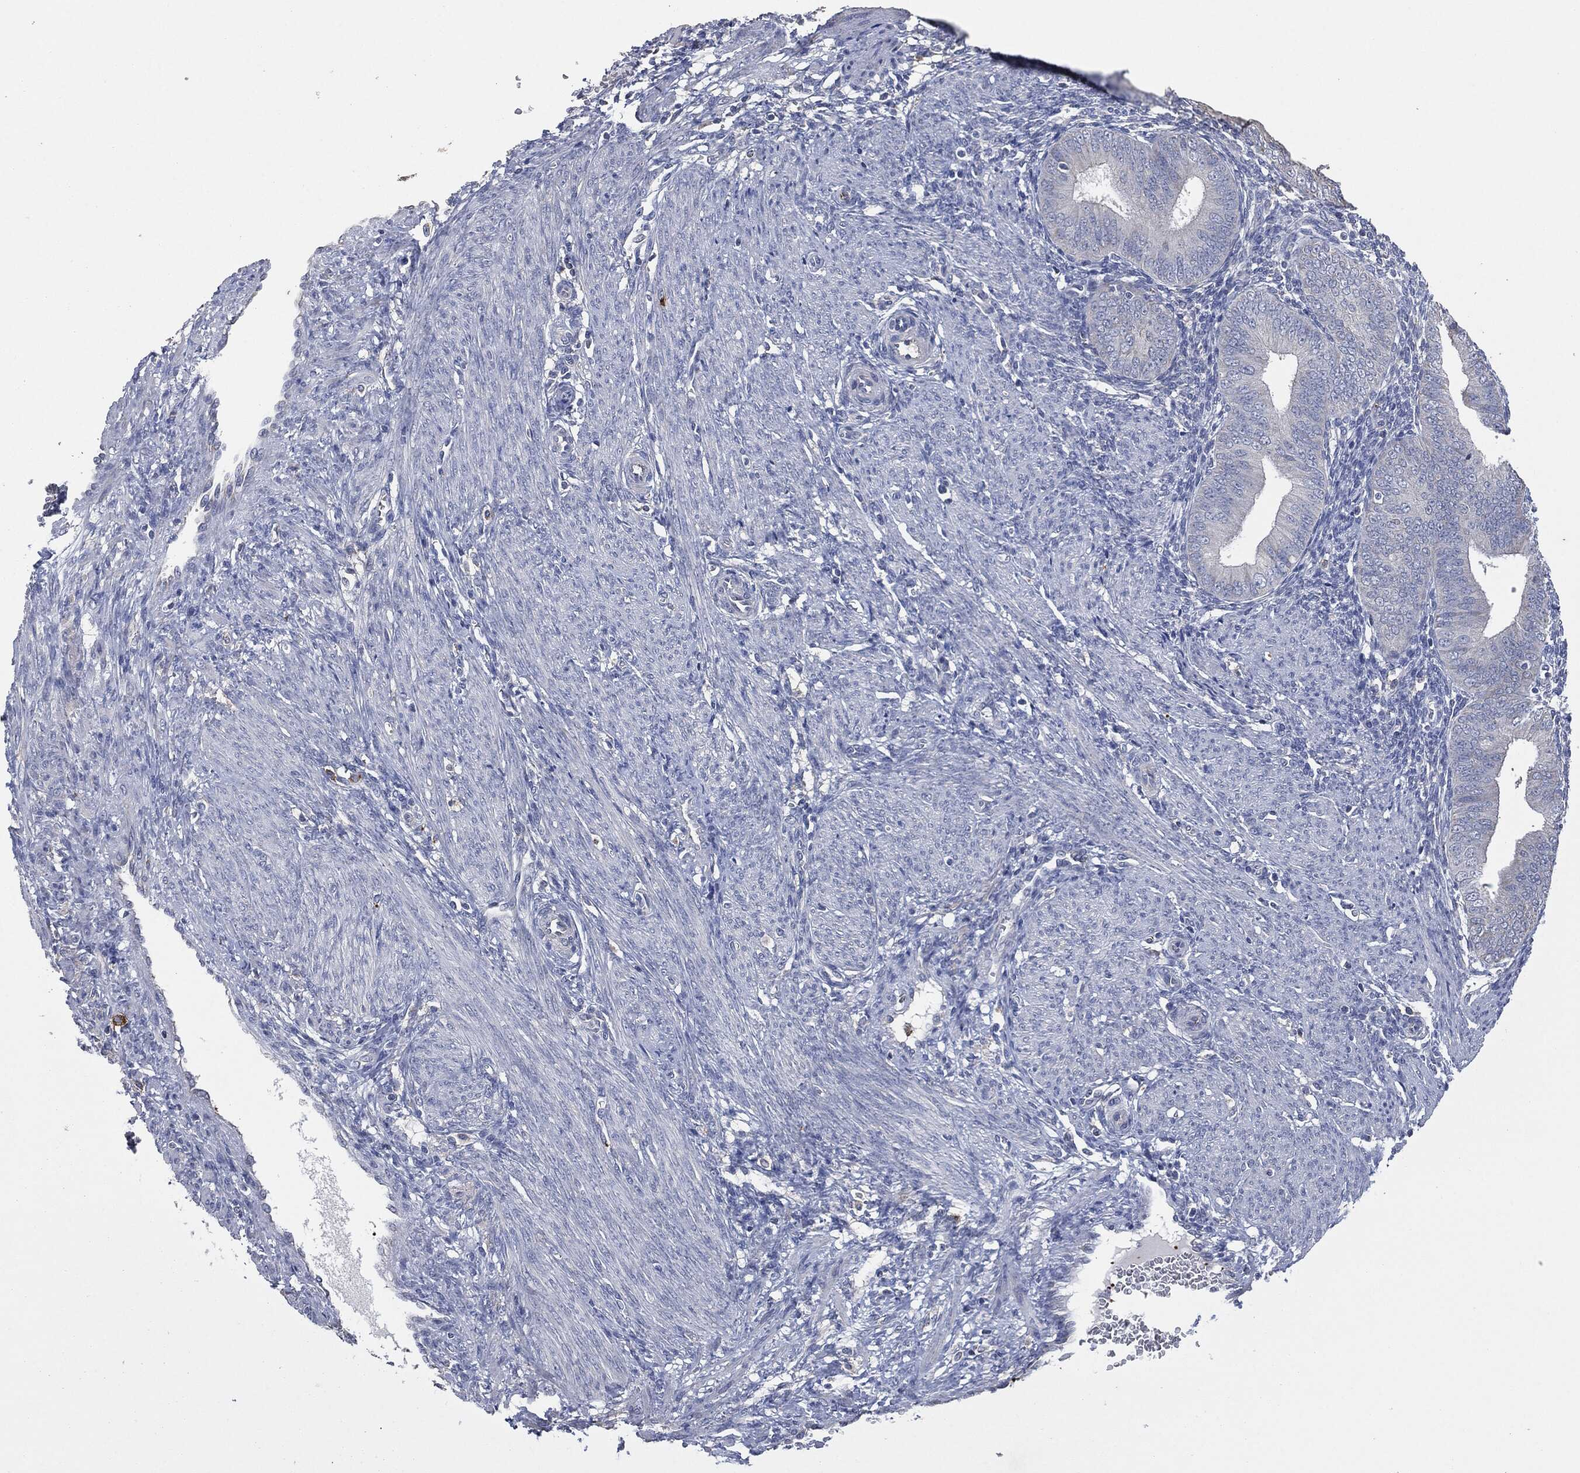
{"staining": {"intensity": "negative", "quantity": "none", "location": "none"}, "tissue": "endometrium", "cell_type": "Cells in endometrial stroma", "image_type": "normal", "snomed": [{"axis": "morphology", "description": "Normal tissue, NOS"}, {"axis": "topography", "description": "Endometrium"}], "caption": "The IHC image has no significant staining in cells in endometrial stroma of endometrium.", "gene": "CD33", "patient": {"sex": "female", "age": 39}}